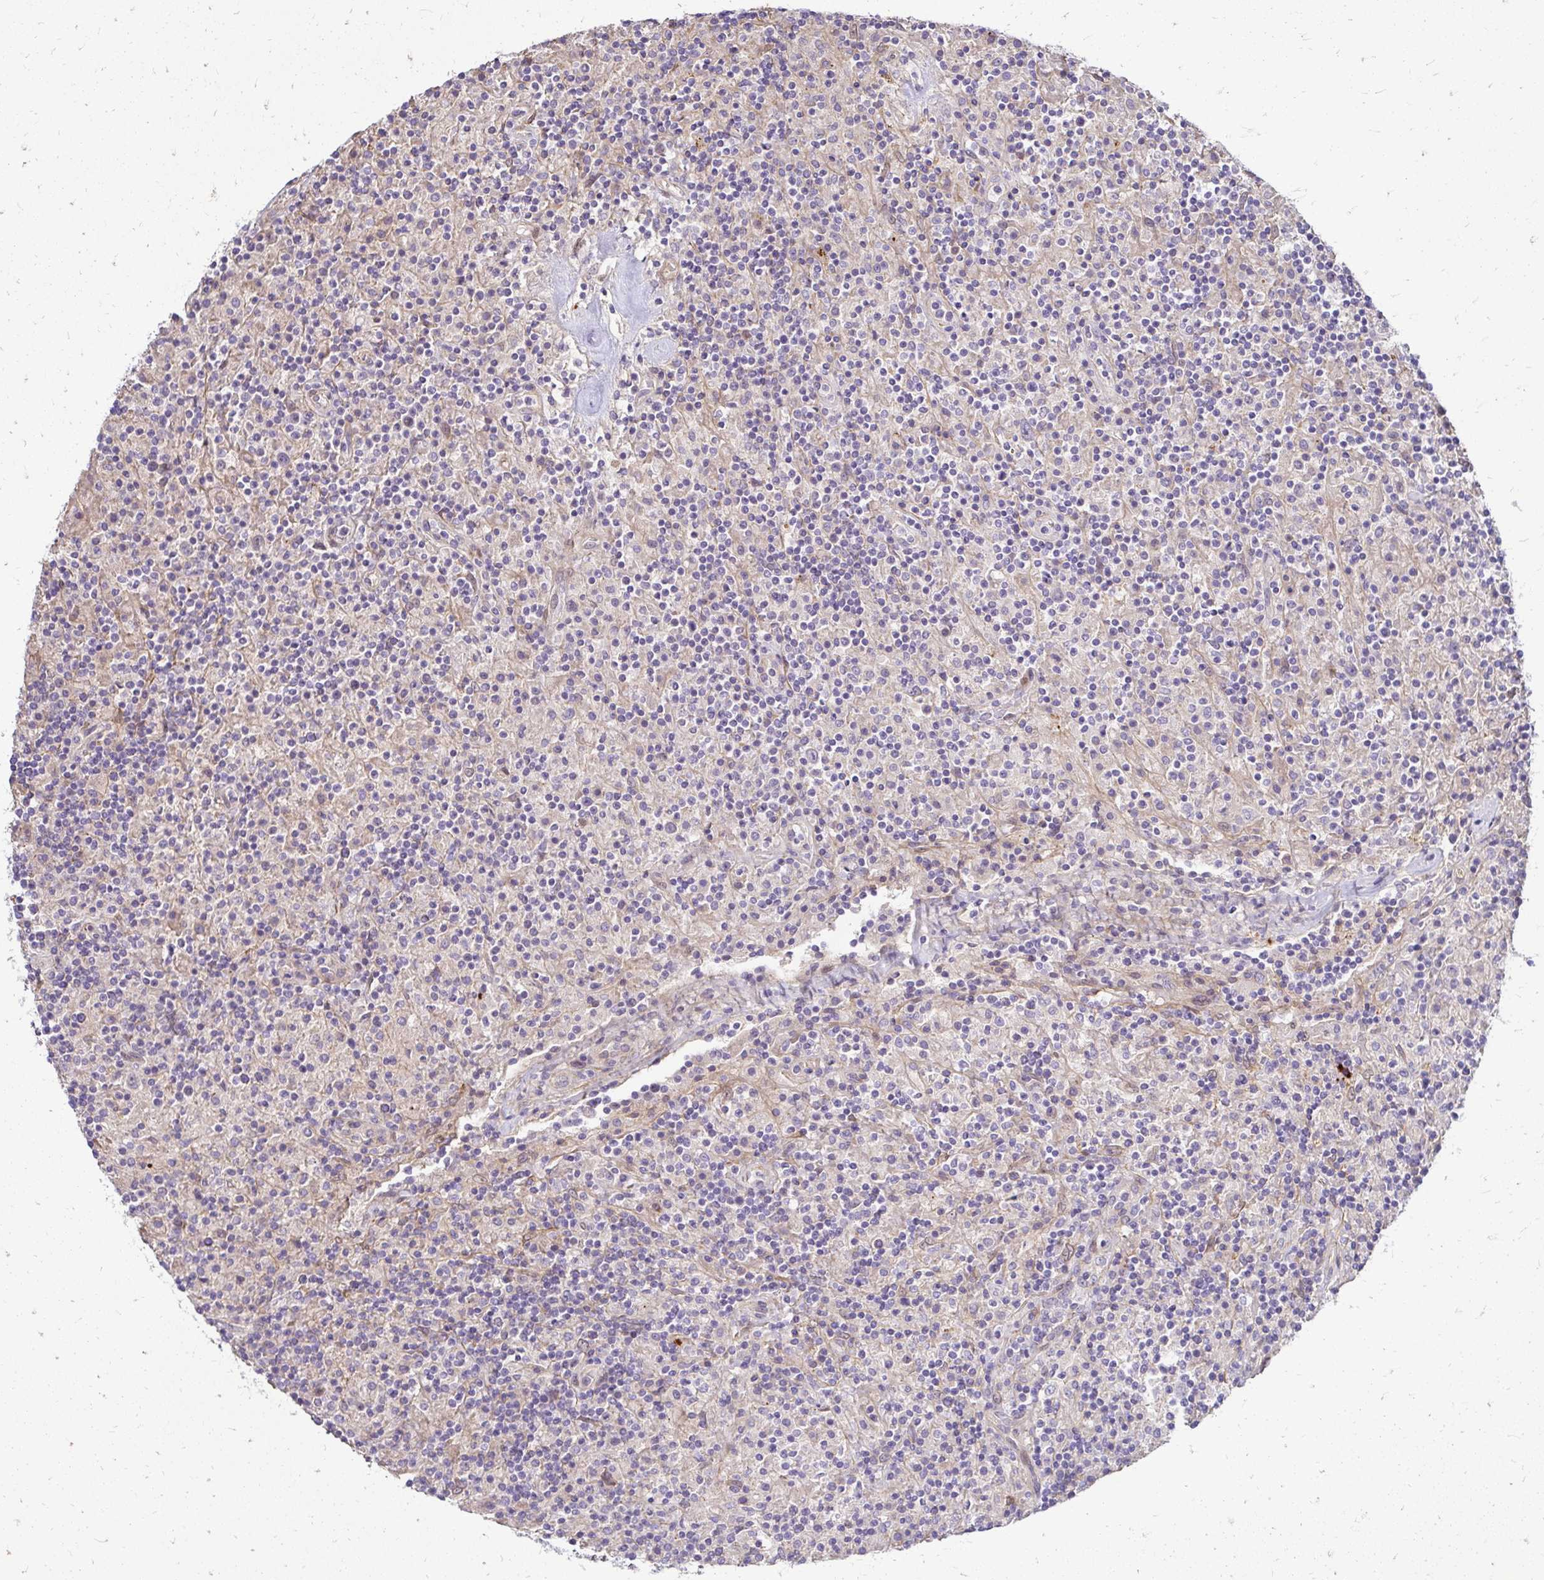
{"staining": {"intensity": "negative", "quantity": "none", "location": "none"}, "tissue": "lymphoma", "cell_type": "Tumor cells", "image_type": "cancer", "snomed": [{"axis": "morphology", "description": "Hodgkin's disease, NOS"}, {"axis": "topography", "description": "Lymph node"}], "caption": "Lymphoma stained for a protein using IHC exhibits no staining tumor cells.", "gene": "YAP1", "patient": {"sex": "male", "age": 70}}